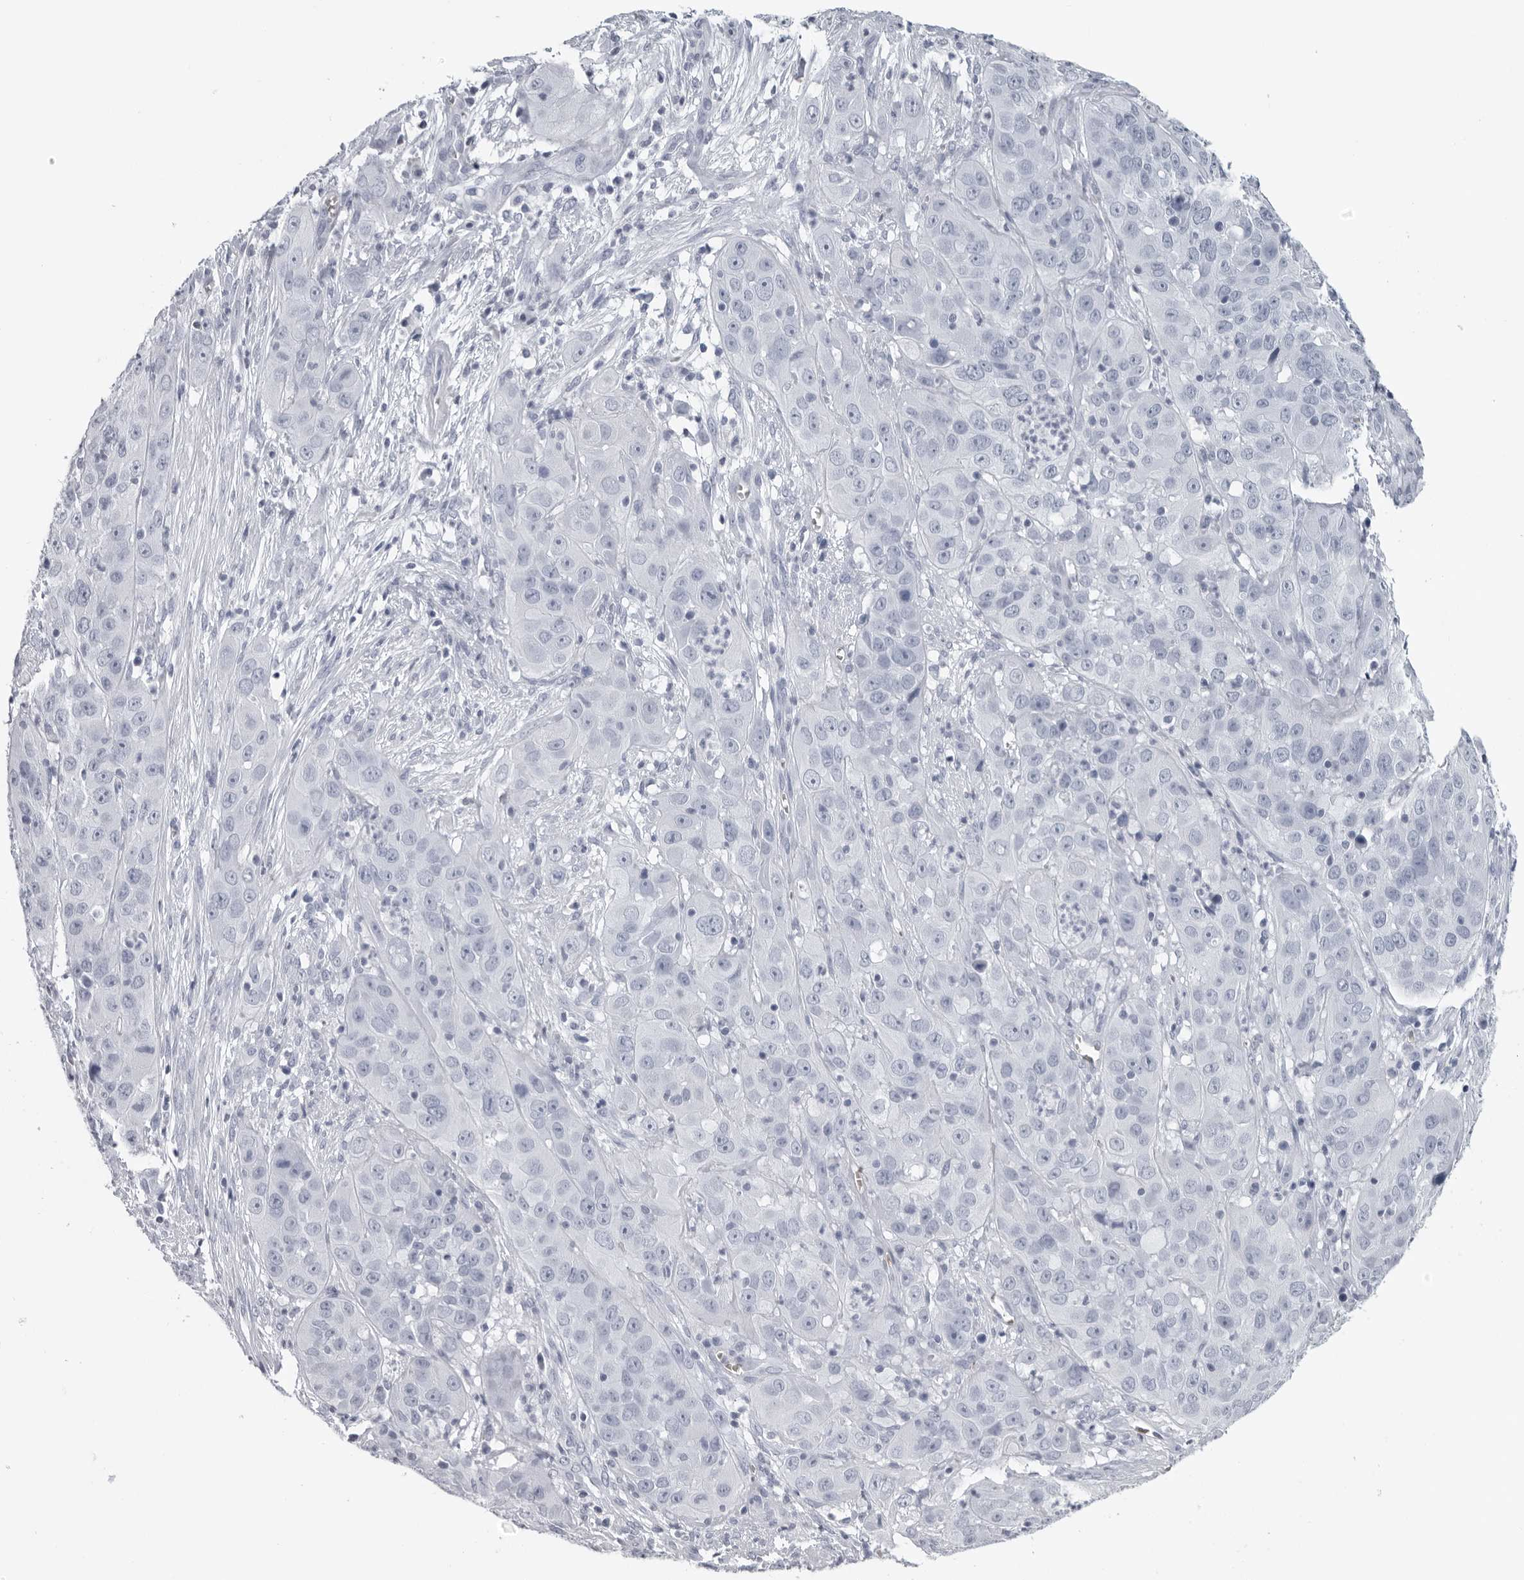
{"staining": {"intensity": "negative", "quantity": "none", "location": "none"}, "tissue": "cervical cancer", "cell_type": "Tumor cells", "image_type": "cancer", "snomed": [{"axis": "morphology", "description": "Squamous cell carcinoma, NOS"}, {"axis": "topography", "description": "Cervix"}], "caption": "Immunohistochemistry (IHC) micrograph of human cervical cancer (squamous cell carcinoma) stained for a protein (brown), which demonstrates no expression in tumor cells.", "gene": "EPB41", "patient": {"sex": "female", "age": 32}}